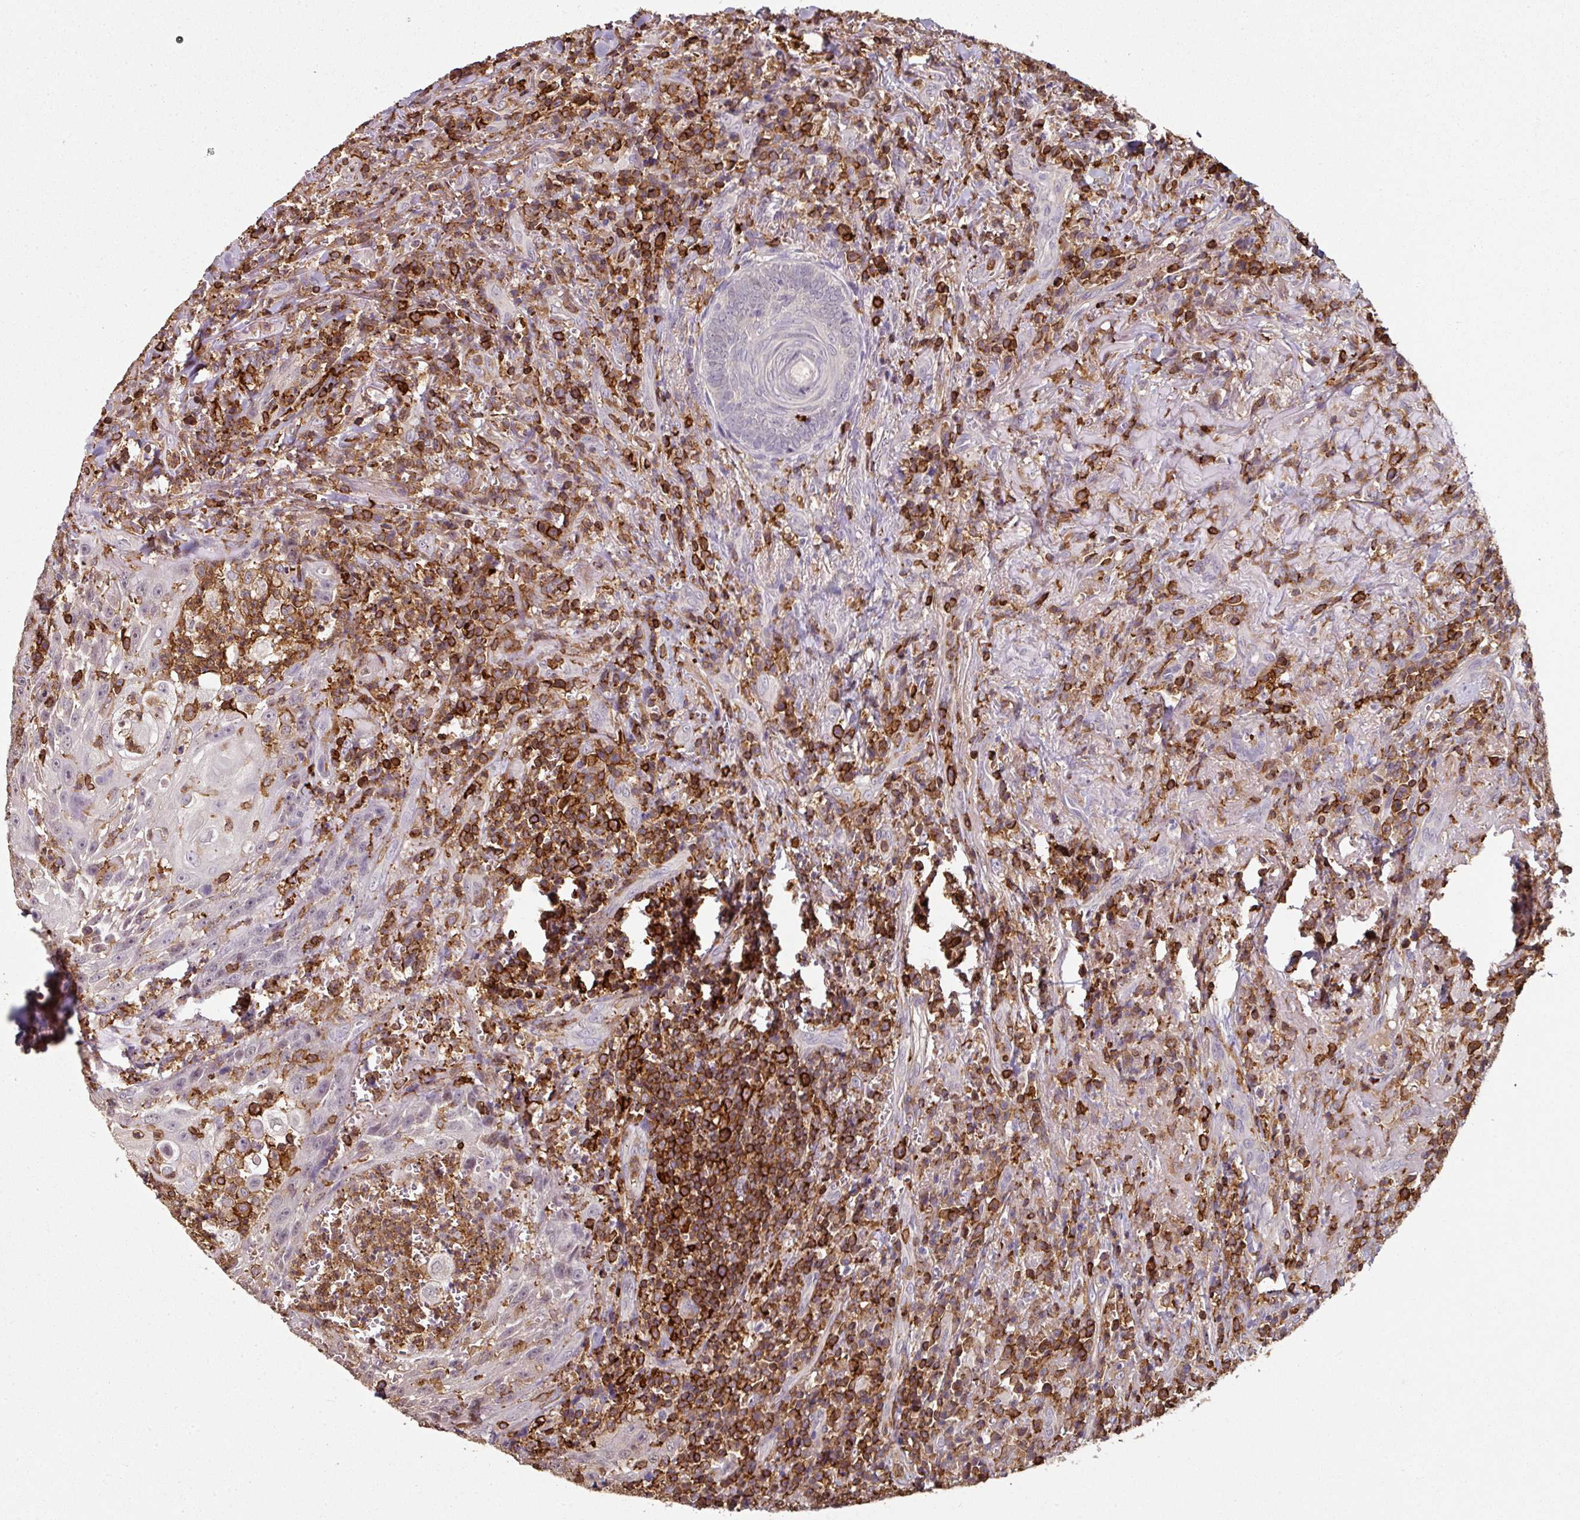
{"staining": {"intensity": "negative", "quantity": "none", "location": "none"}, "tissue": "head and neck cancer", "cell_type": "Tumor cells", "image_type": "cancer", "snomed": [{"axis": "morphology", "description": "Normal tissue, NOS"}, {"axis": "morphology", "description": "Squamous cell carcinoma, NOS"}, {"axis": "topography", "description": "Oral tissue"}, {"axis": "topography", "description": "Head-Neck"}], "caption": "A histopathology image of human head and neck cancer (squamous cell carcinoma) is negative for staining in tumor cells.", "gene": "OLFML2B", "patient": {"sex": "female", "age": 70}}